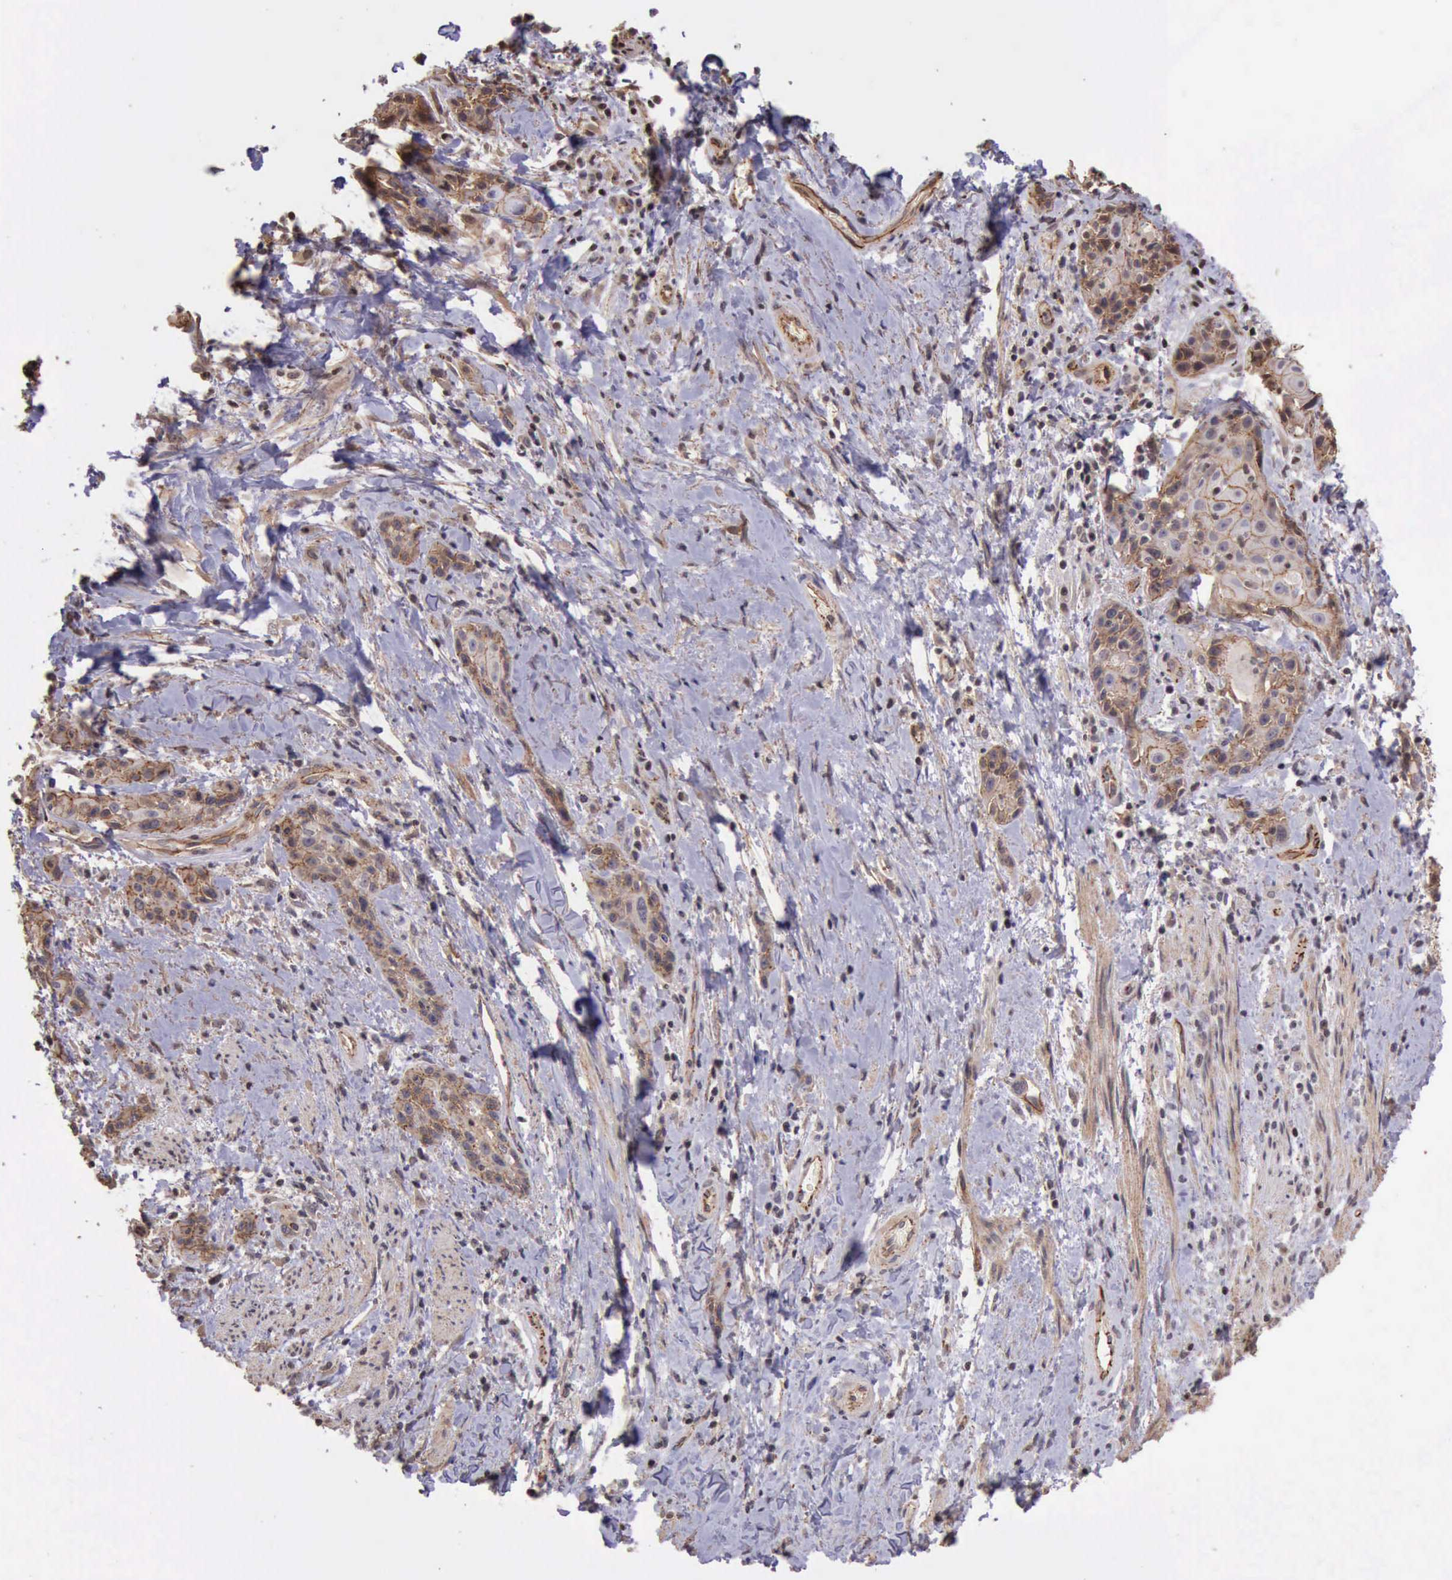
{"staining": {"intensity": "moderate", "quantity": "25%-75%", "location": "cytoplasmic/membranous"}, "tissue": "skin cancer", "cell_type": "Tumor cells", "image_type": "cancer", "snomed": [{"axis": "morphology", "description": "Squamous cell carcinoma, NOS"}, {"axis": "topography", "description": "Skin"}, {"axis": "topography", "description": "Anal"}], "caption": "Approximately 25%-75% of tumor cells in human skin squamous cell carcinoma demonstrate moderate cytoplasmic/membranous protein staining as visualized by brown immunohistochemical staining.", "gene": "CTNNB1", "patient": {"sex": "male", "age": 64}}